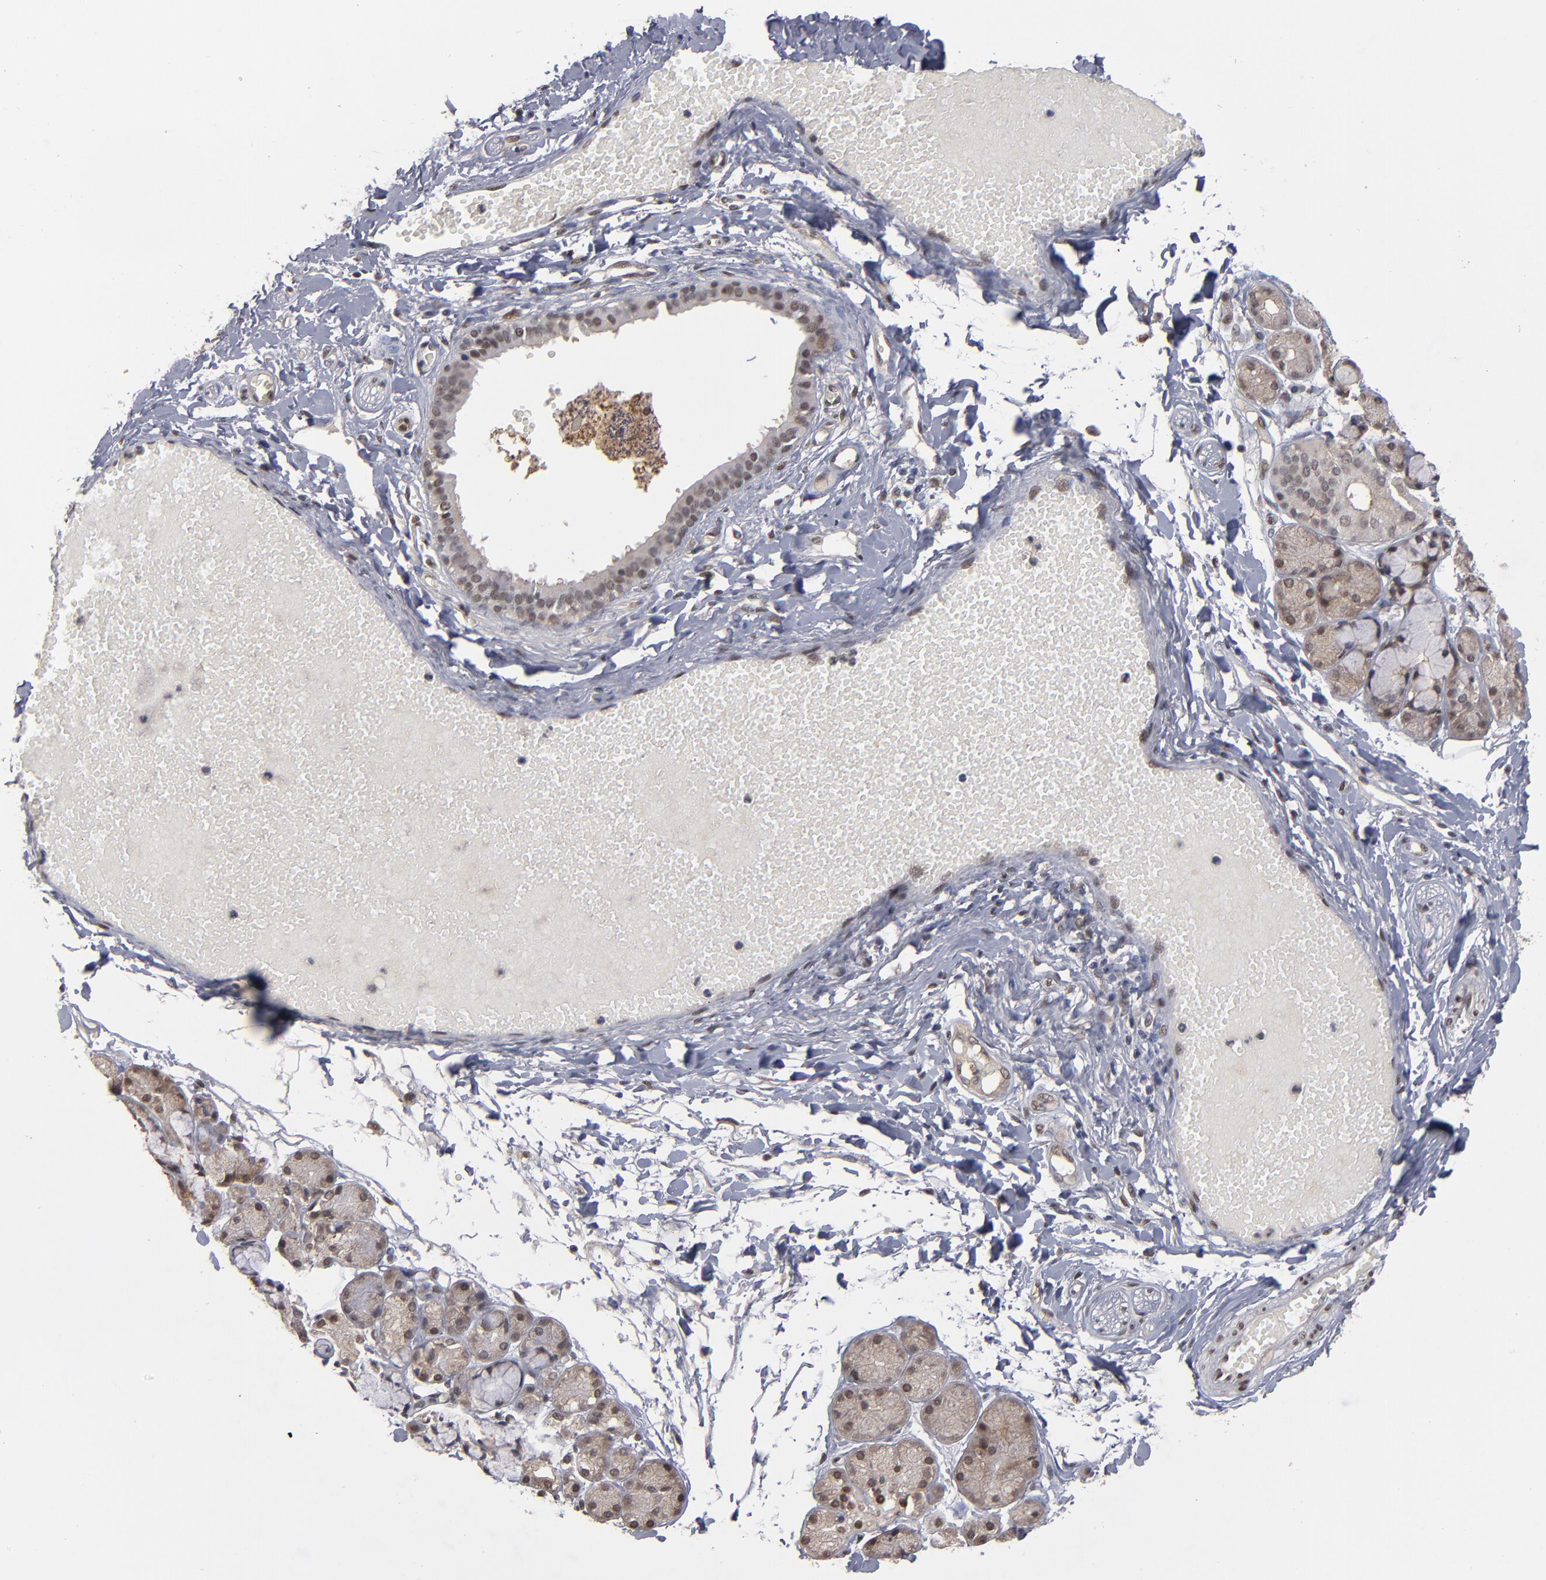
{"staining": {"intensity": "weak", "quantity": ">75%", "location": "cytoplasmic/membranous,nuclear"}, "tissue": "salivary gland", "cell_type": "Glandular cells", "image_type": "normal", "snomed": [{"axis": "morphology", "description": "Normal tissue, NOS"}, {"axis": "topography", "description": "Skeletal muscle"}, {"axis": "topography", "description": "Oral tissue"}, {"axis": "topography", "description": "Salivary gland"}, {"axis": "topography", "description": "Peripheral nerve tissue"}], "caption": "This image displays IHC staining of benign human salivary gland, with low weak cytoplasmic/membranous,nuclear positivity in about >75% of glandular cells.", "gene": "HUWE1", "patient": {"sex": "male", "age": 54}}